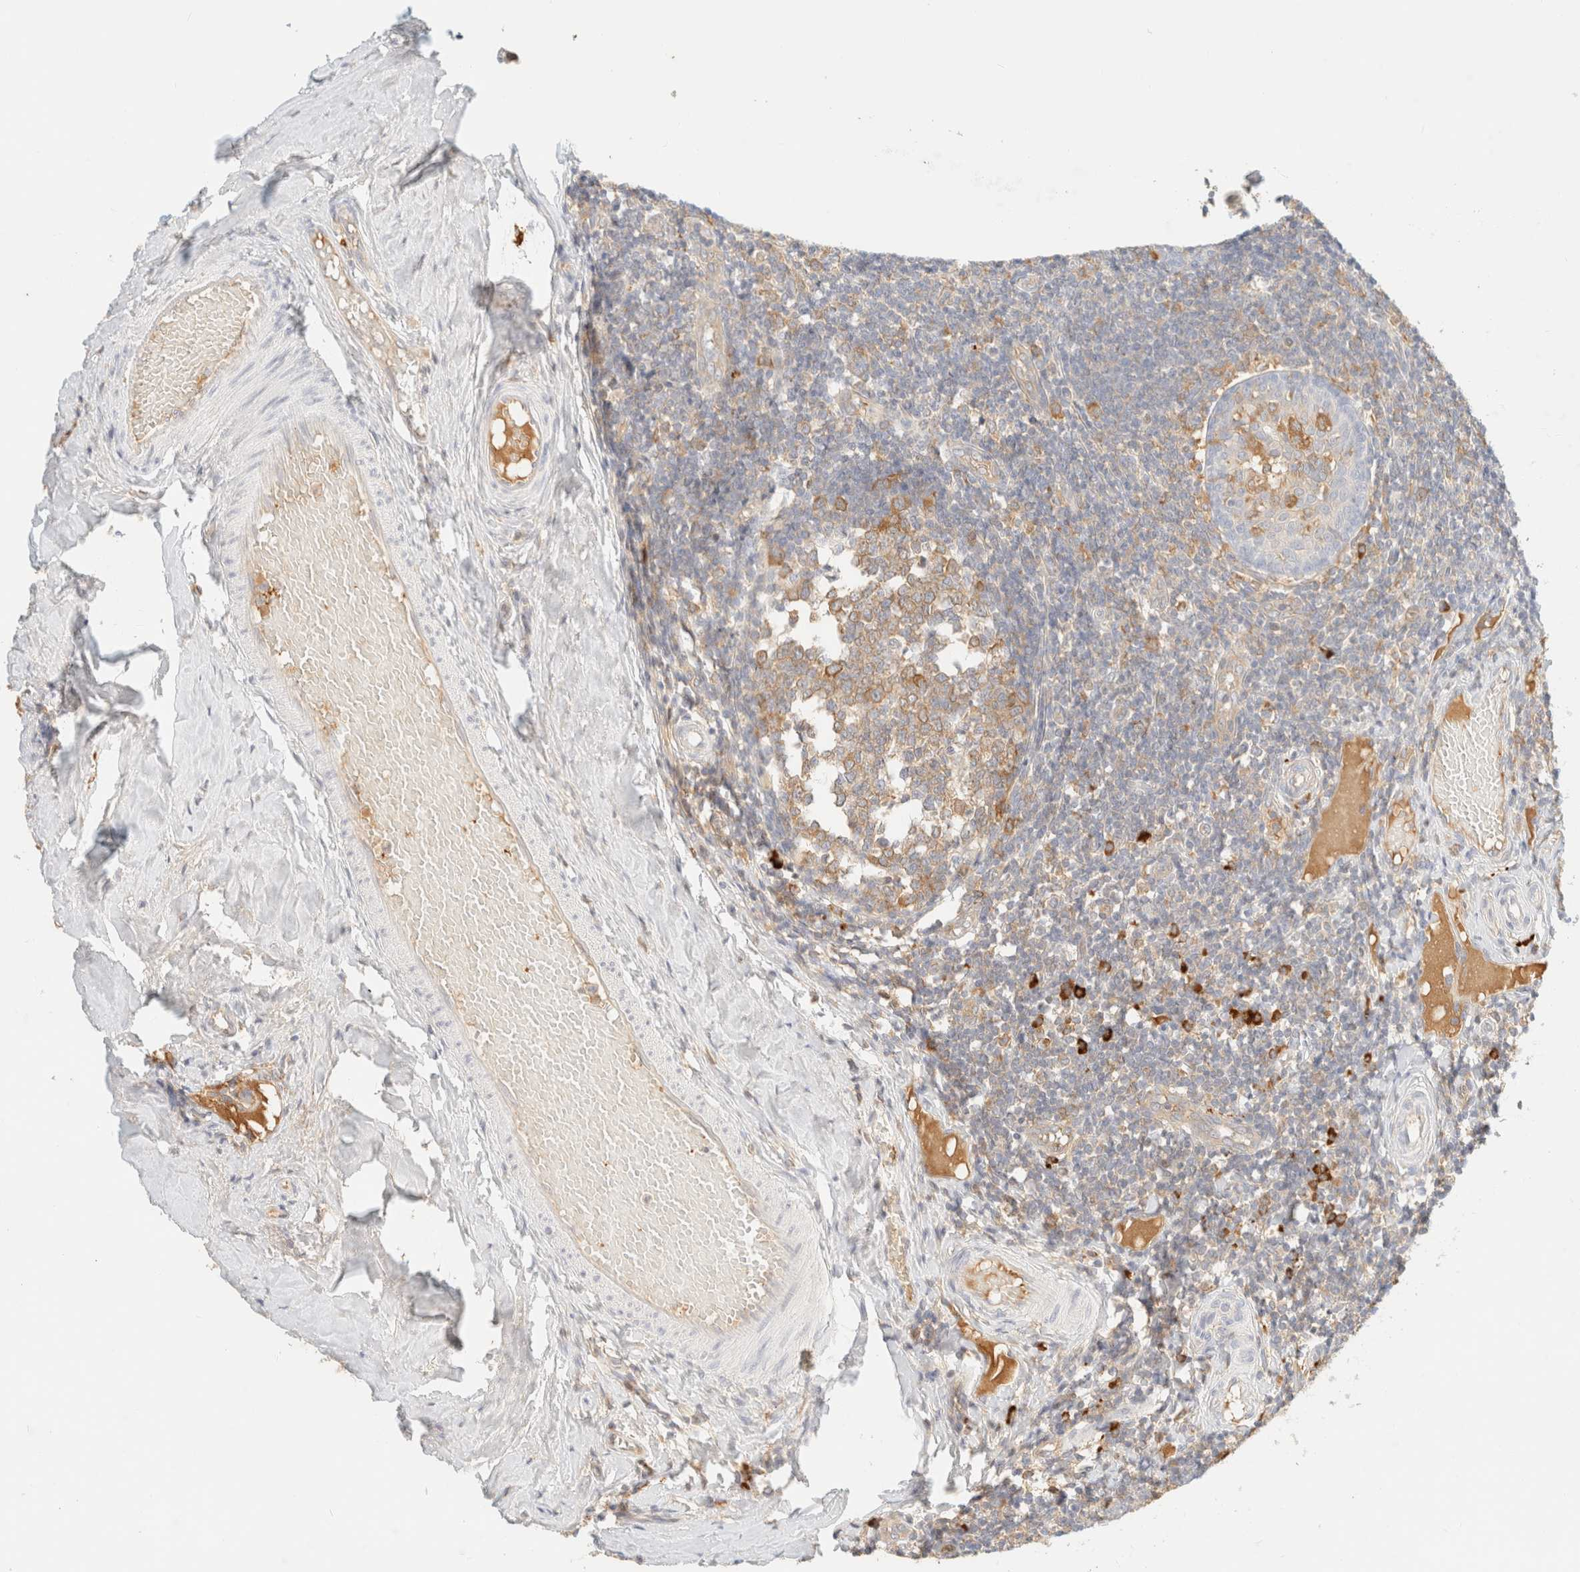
{"staining": {"intensity": "moderate", "quantity": ">75%", "location": "cytoplasmic/membranous"}, "tissue": "tonsil", "cell_type": "Germinal center cells", "image_type": "normal", "snomed": [{"axis": "morphology", "description": "Normal tissue, NOS"}, {"axis": "topography", "description": "Tonsil"}], "caption": "Immunohistochemistry image of normal human tonsil stained for a protein (brown), which shows medium levels of moderate cytoplasmic/membranous positivity in about >75% of germinal center cells.", "gene": "FHOD1", "patient": {"sex": "female", "age": 19}}